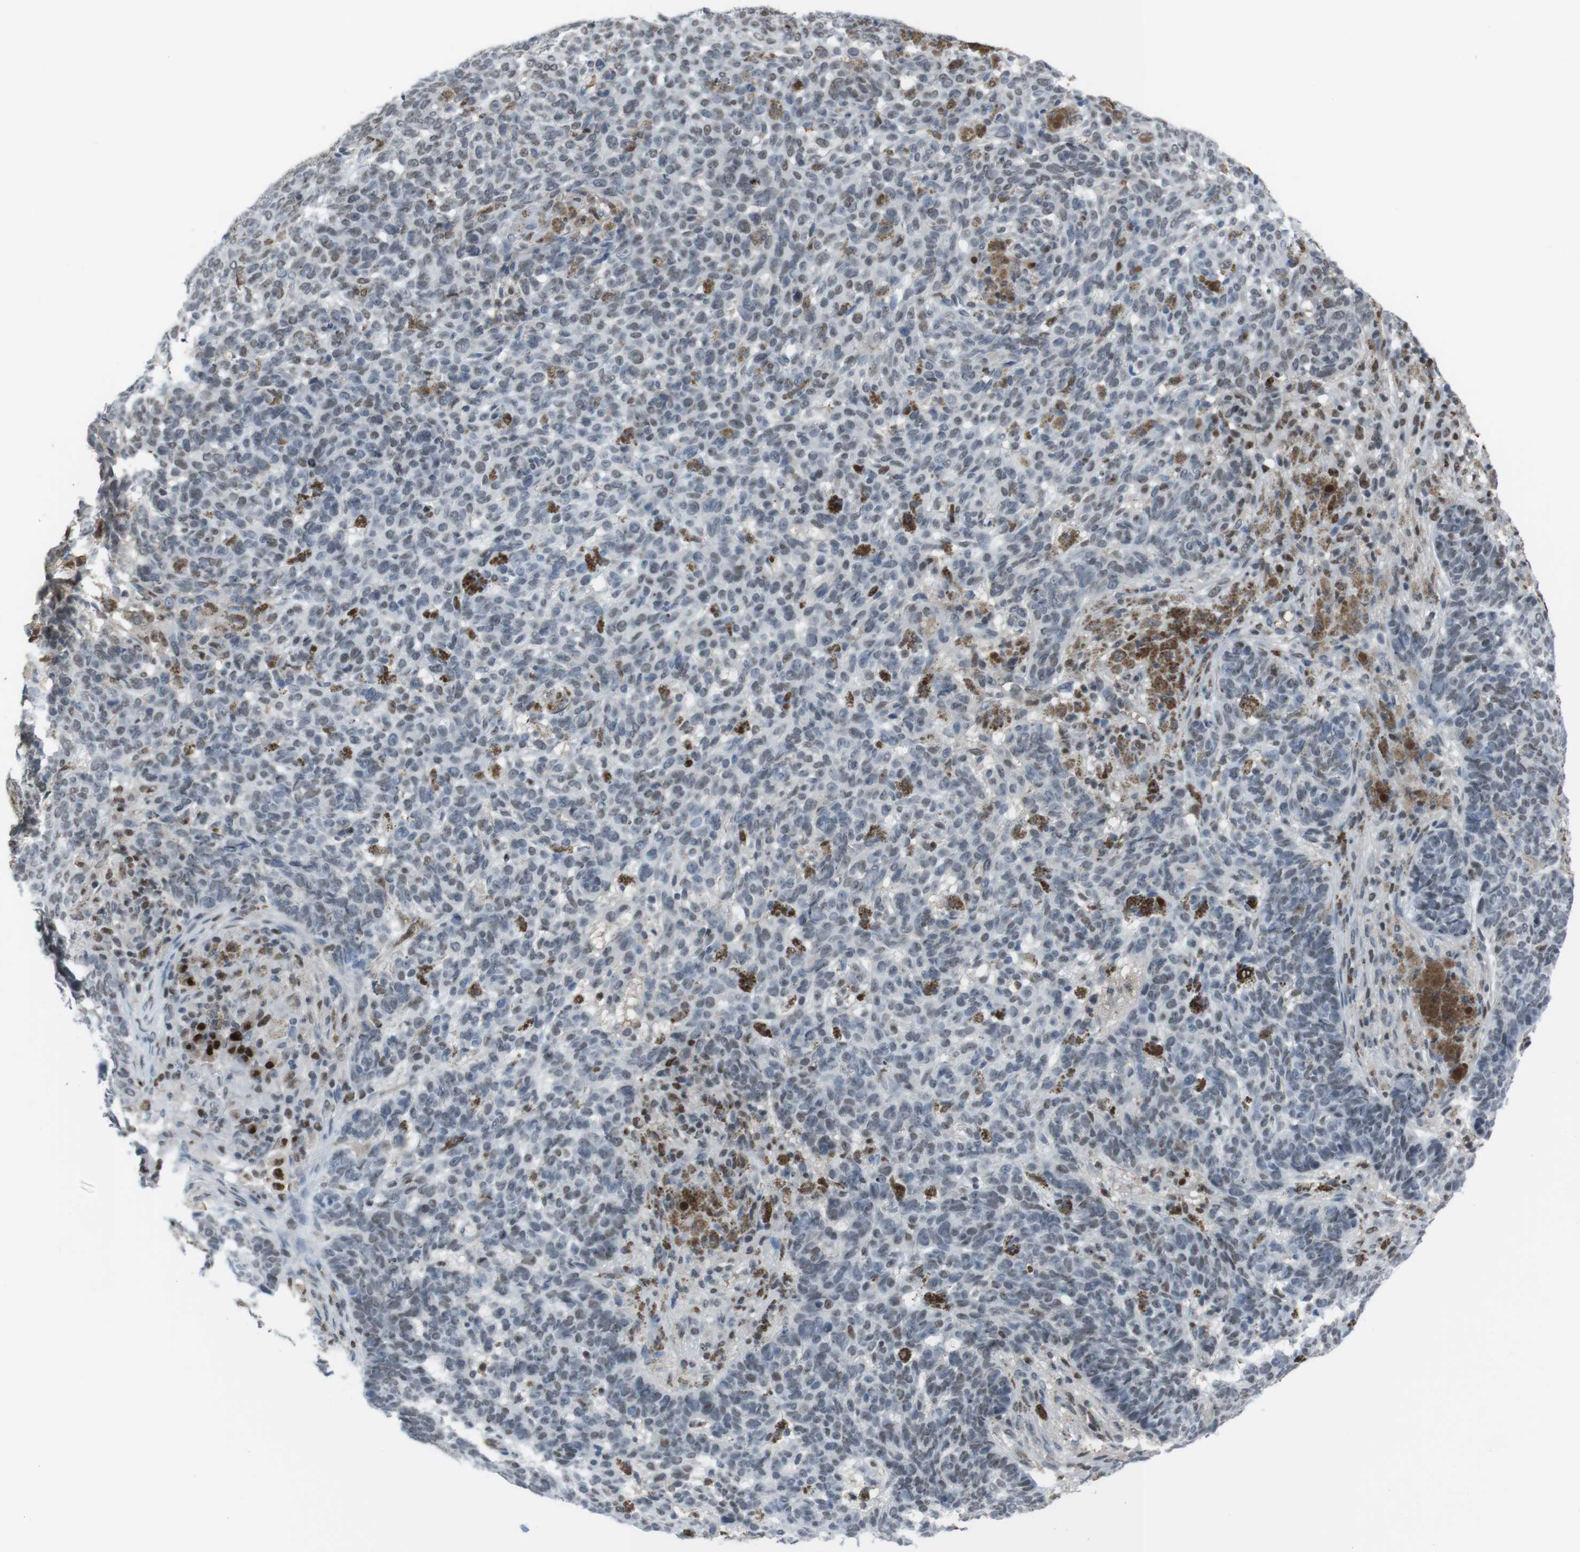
{"staining": {"intensity": "weak", "quantity": "<25%", "location": "nuclear"}, "tissue": "skin cancer", "cell_type": "Tumor cells", "image_type": "cancer", "snomed": [{"axis": "morphology", "description": "Basal cell carcinoma"}, {"axis": "topography", "description": "Skin"}], "caption": "Immunohistochemical staining of human basal cell carcinoma (skin) displays no significant staining in tumor cells.", "gene": "SUB1", "patient": {"sex": "male", "age": 85}}